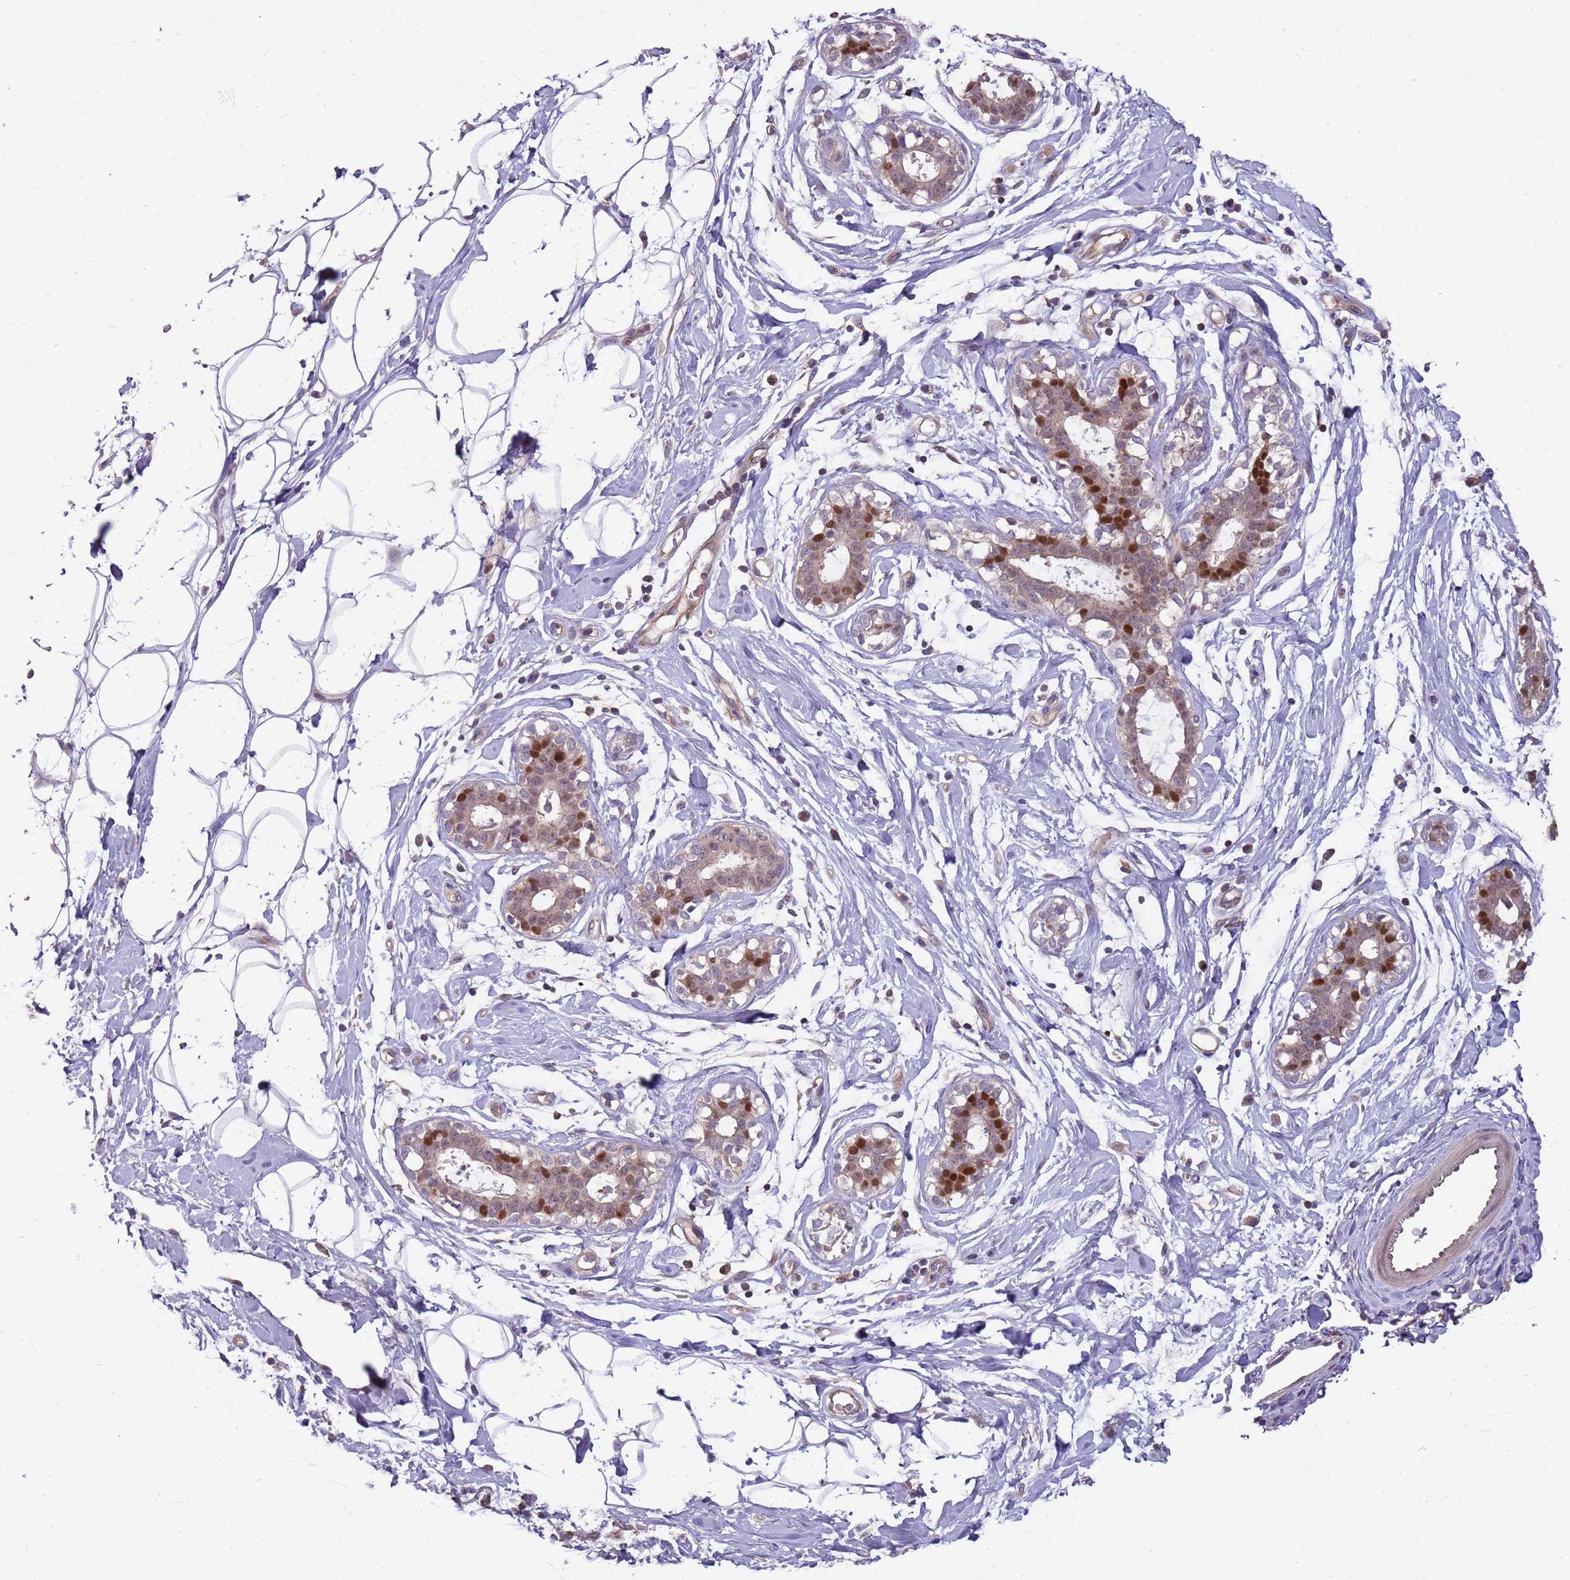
{"staining": {"intensity": "weak", "quantity": ">75%", "location": "cytoplasmic/membranous,nuclear"}, "tissue": "adipose tissue", "cell_type": "Adipocytes", "image_type": "normal", "snomed": [{"axis": "morphology", "description": "Normal tissue, NOS"}, {"axis": "topography", "description": "Breast"}], "caption": "The image exhibits immunohistochemical staining of unremarkable adipose tissue. There is weak cytoplasmic/membranous,nuclear expression is seen in about >75% of adipocytes. (Brightfield microscopy of DAB IHC at high magnification).", "gene": "GSTO2", "patient": {"sex": "female", "age": 26}}